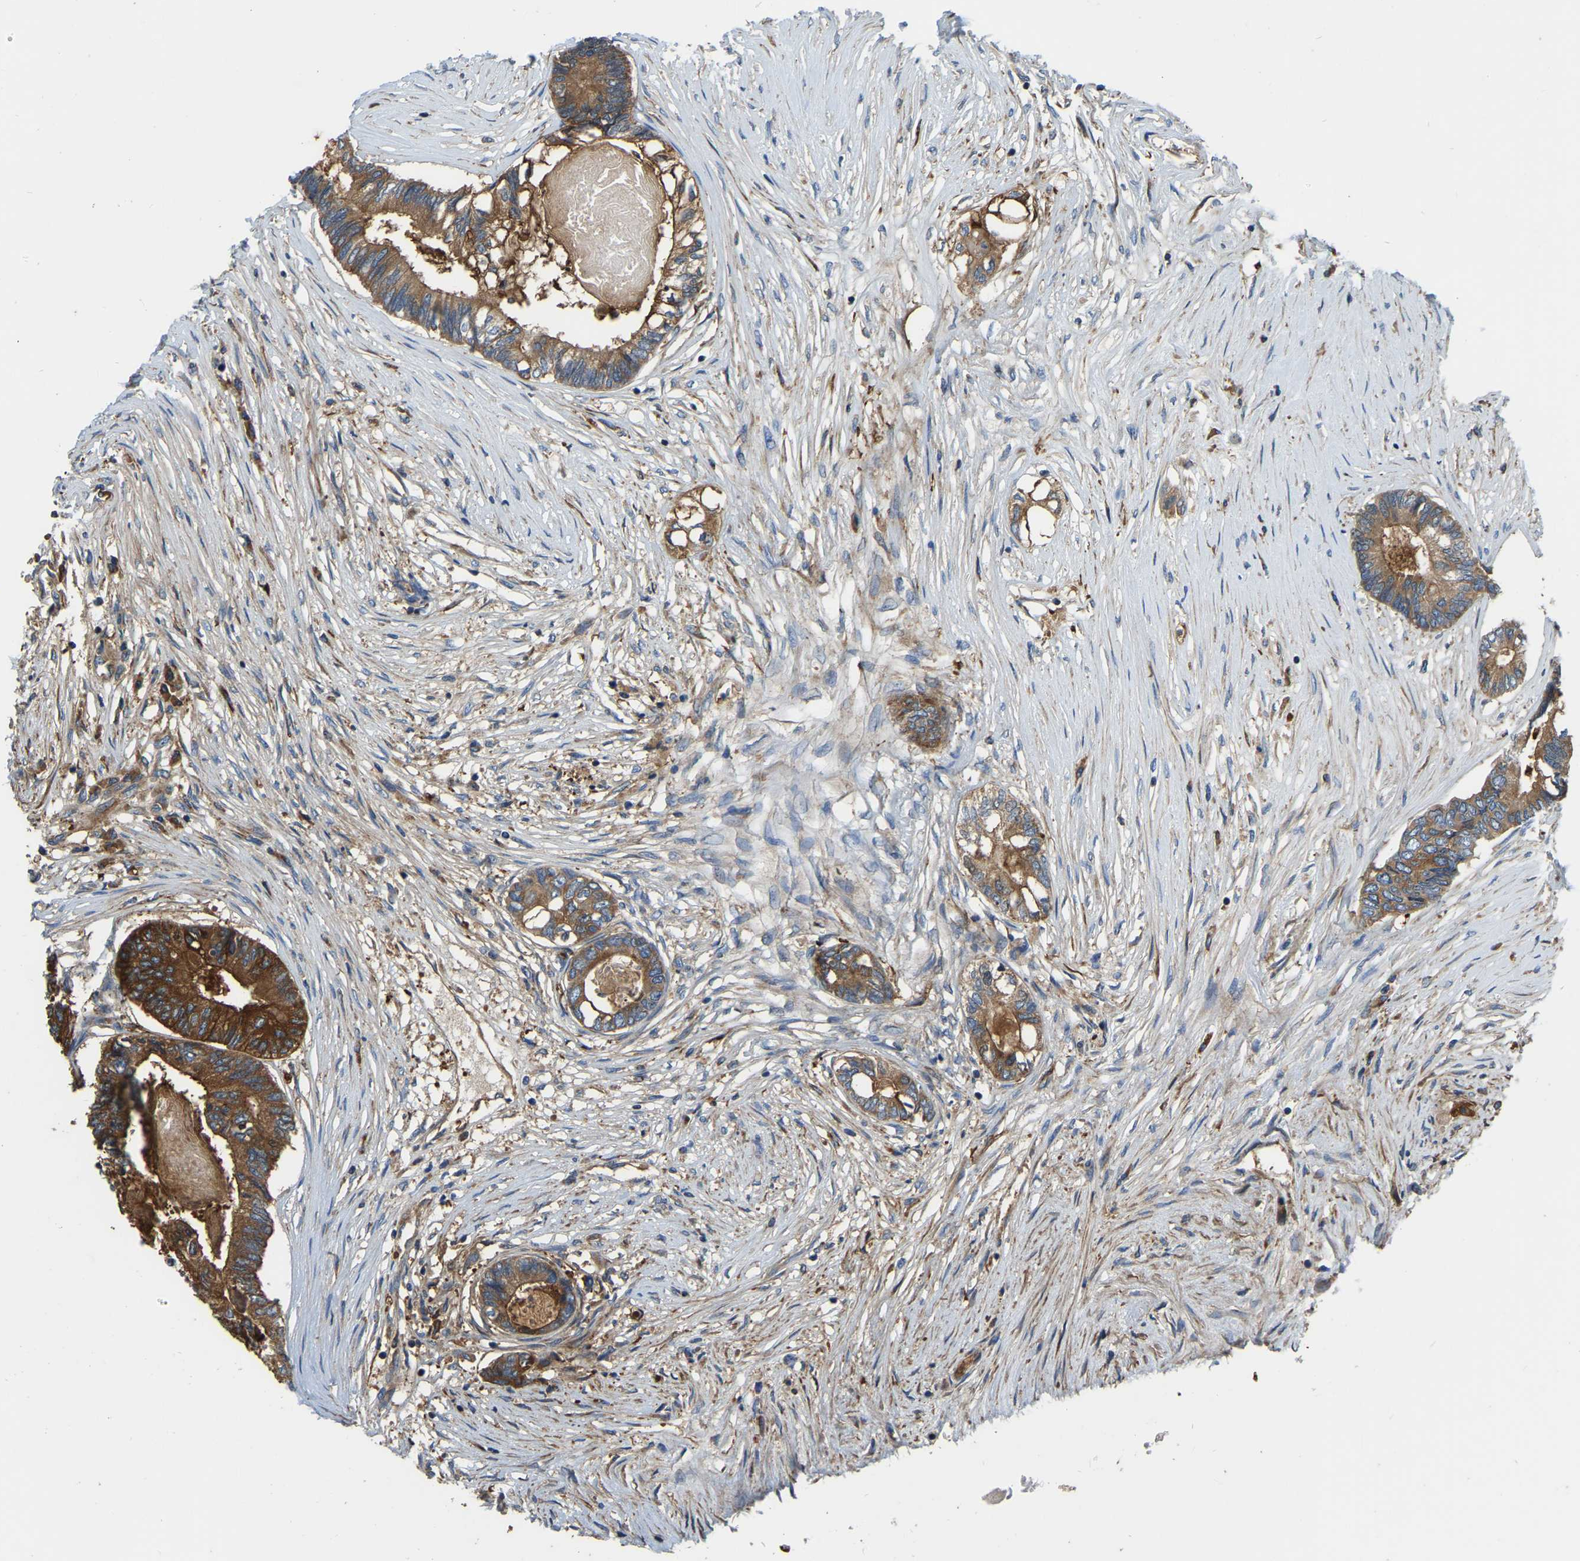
{"staining": {"intensity": "strong", "quantity": ">75%", "location": "cytoplasmic/membranous"}, "tissue": "colorectal cancer", "cell_type": "Tumor cells", "image_type": "cancer", "snomed": [{"axis": "morphology", "description": "Adenocarcinoma, NOS"}, {"axis": "topography", "description": "Rectum"}], "caption": "This photomicrograph reveals colorectal adenocarcinoma stained with IHC to label a protein in brown. The cytoplasmic/membranous of tumor cells show strong positivity for the protein. Nuclei are counter-stained blue.", "gene": "GARS1", "patient": {"sex": "male", "age": 63}}